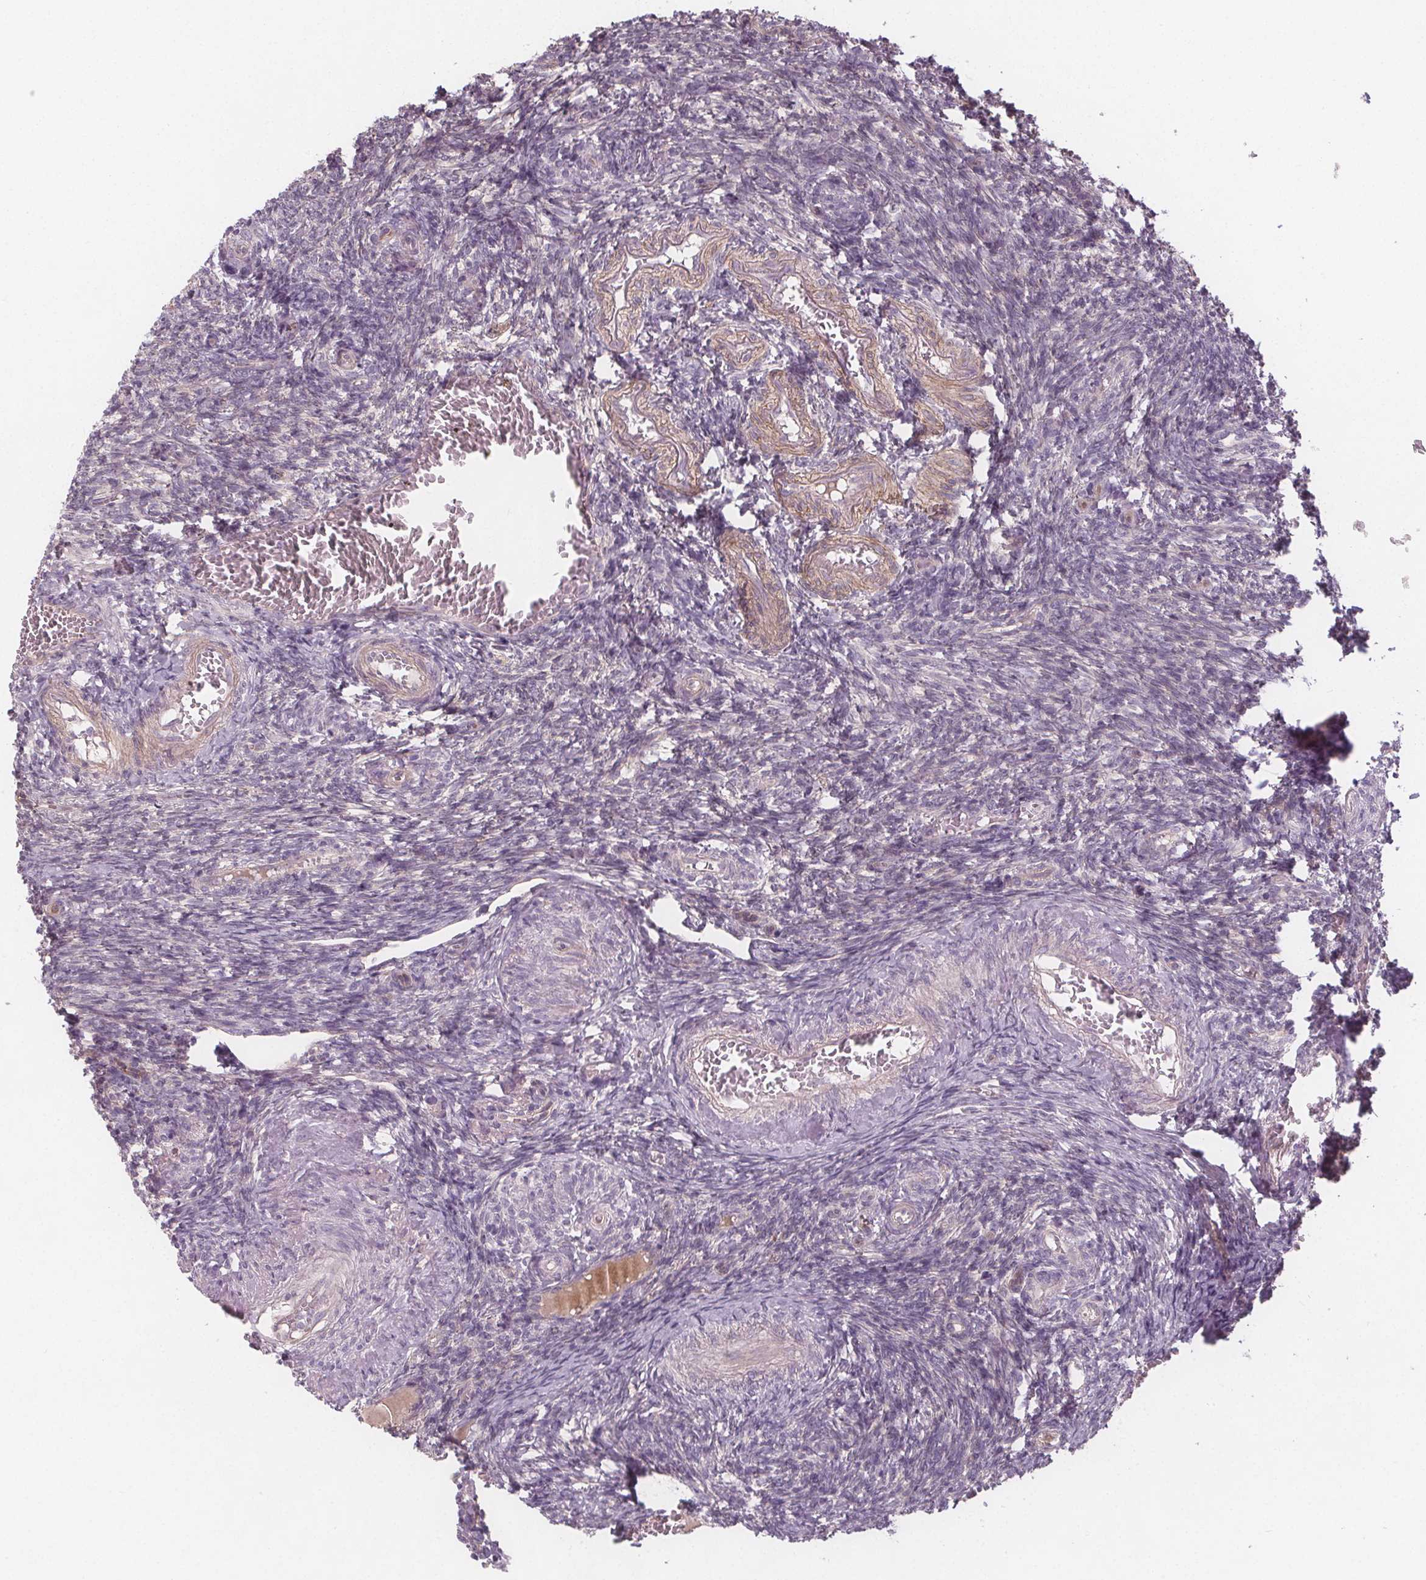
{"staining": {"intensity": "negative", "quantity": "none", "location": "none"}, "tissue": "ovary", "cell_type": "Follicle cells", "image_type": "normal", "snomed": [{"axis": "morphology", "description": "Normal tissue, NOS"}, {"axis": "topography", "description": "Ovary"}], "caption": "High magnification brightfield microscopy of benign ovary stained with DAB (brown) and counterstained with hematoxylin (blue): follicle cells show no significant positivity. (DAB (3,3'-diaminobenzidine) immunohistochemistry, high magnification).", "gene": "VNN1", "patient": {"sex": "female", "age": 39}}